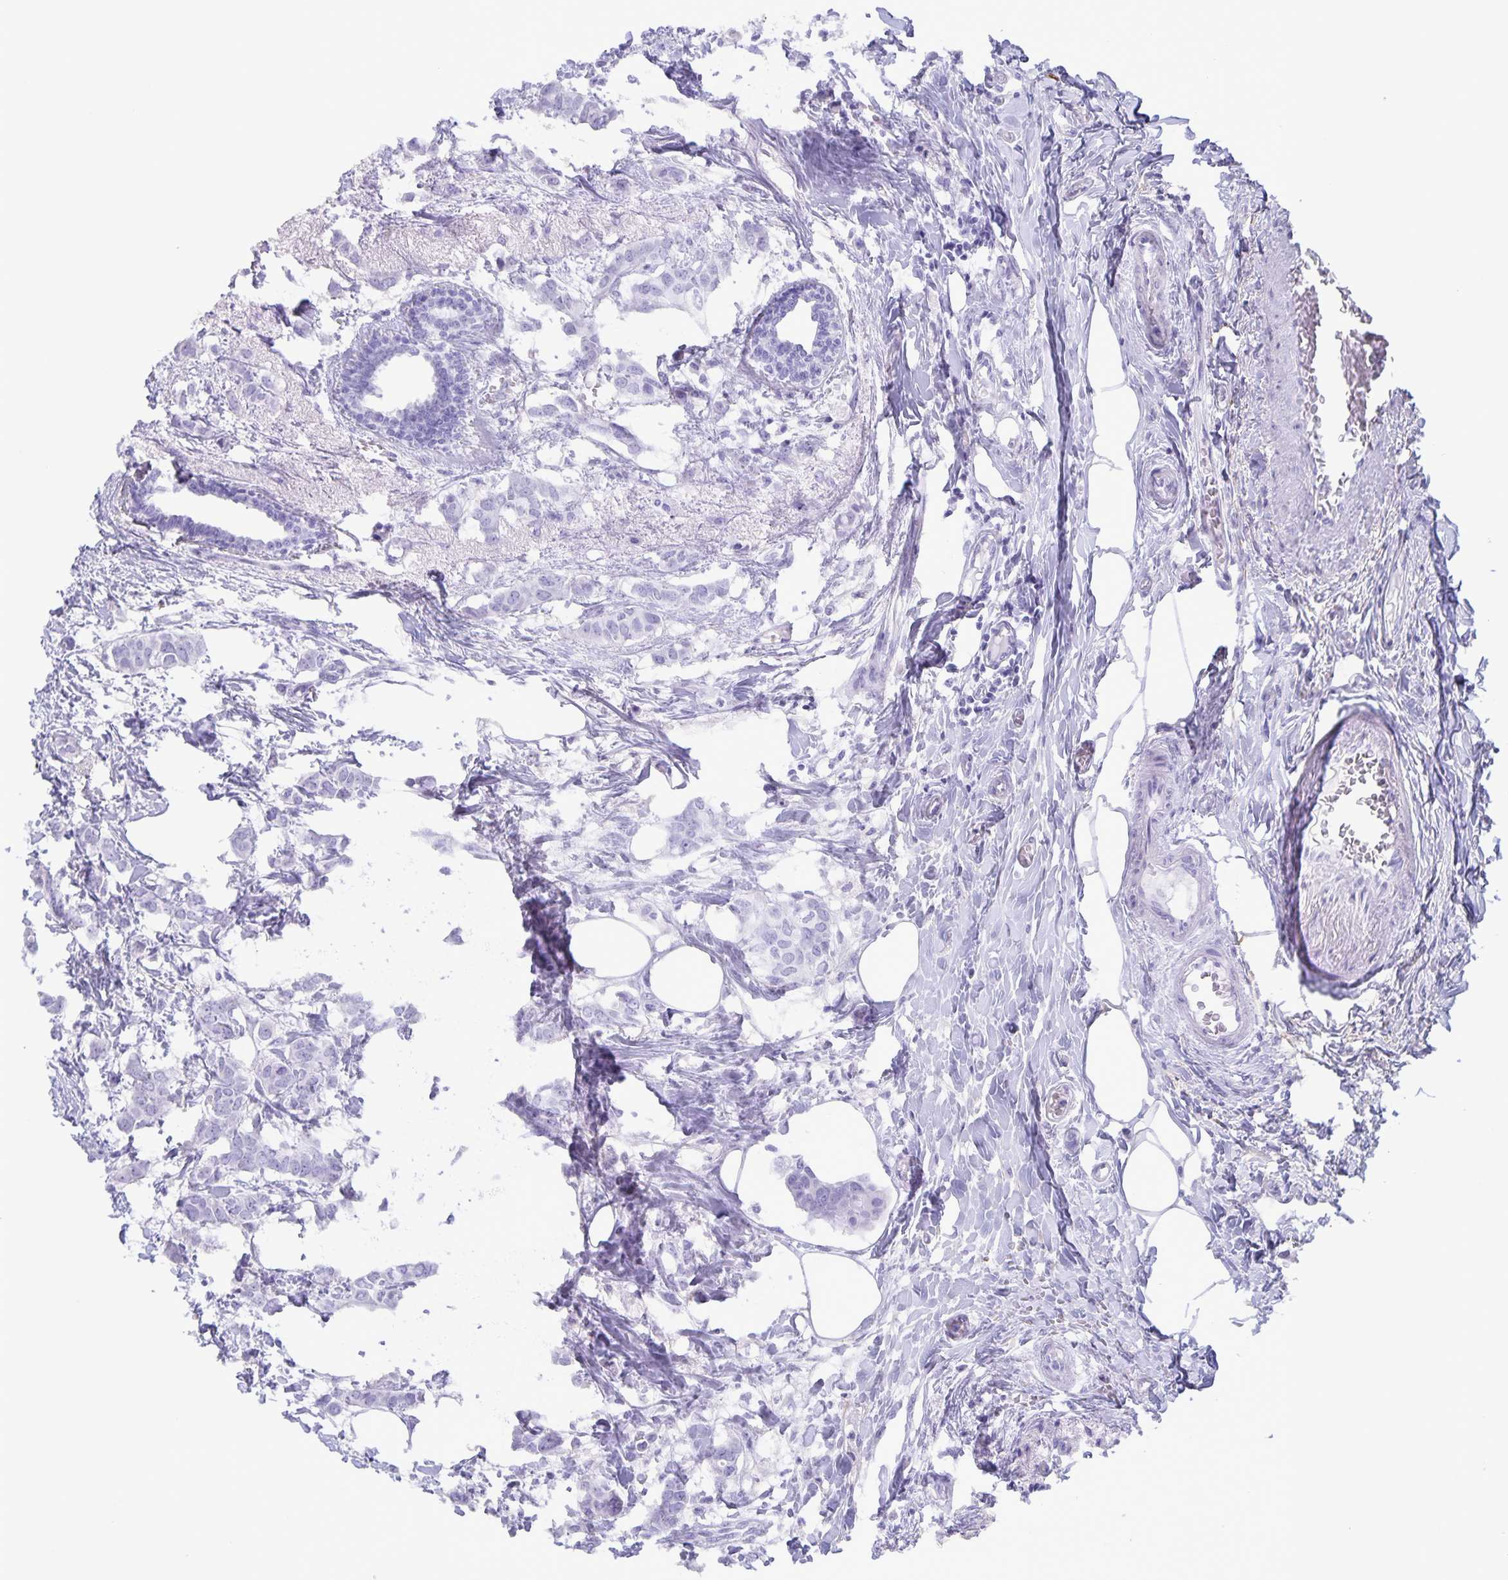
{"staining": {"intensity": "negative", "quantity": "none", "location": "none"}, "tissue": "breast cancer", "cell_type": "Tumor cells", "image_type": "cancer", "snomed": [{"axis": "morphology", "description": "Duct carcinoma"}, {"axis": "topography", "description": "Breast"}], "caption": "Immunohistochemistry (IHC) image of neoplastic tissue: human breast cancer stained with DAB (3,3'-diaminobenzidine) reveals no significant protein staining in tumor cells.", "gene": "AQP4", "patient": {"sex": "female", "age": 62}}